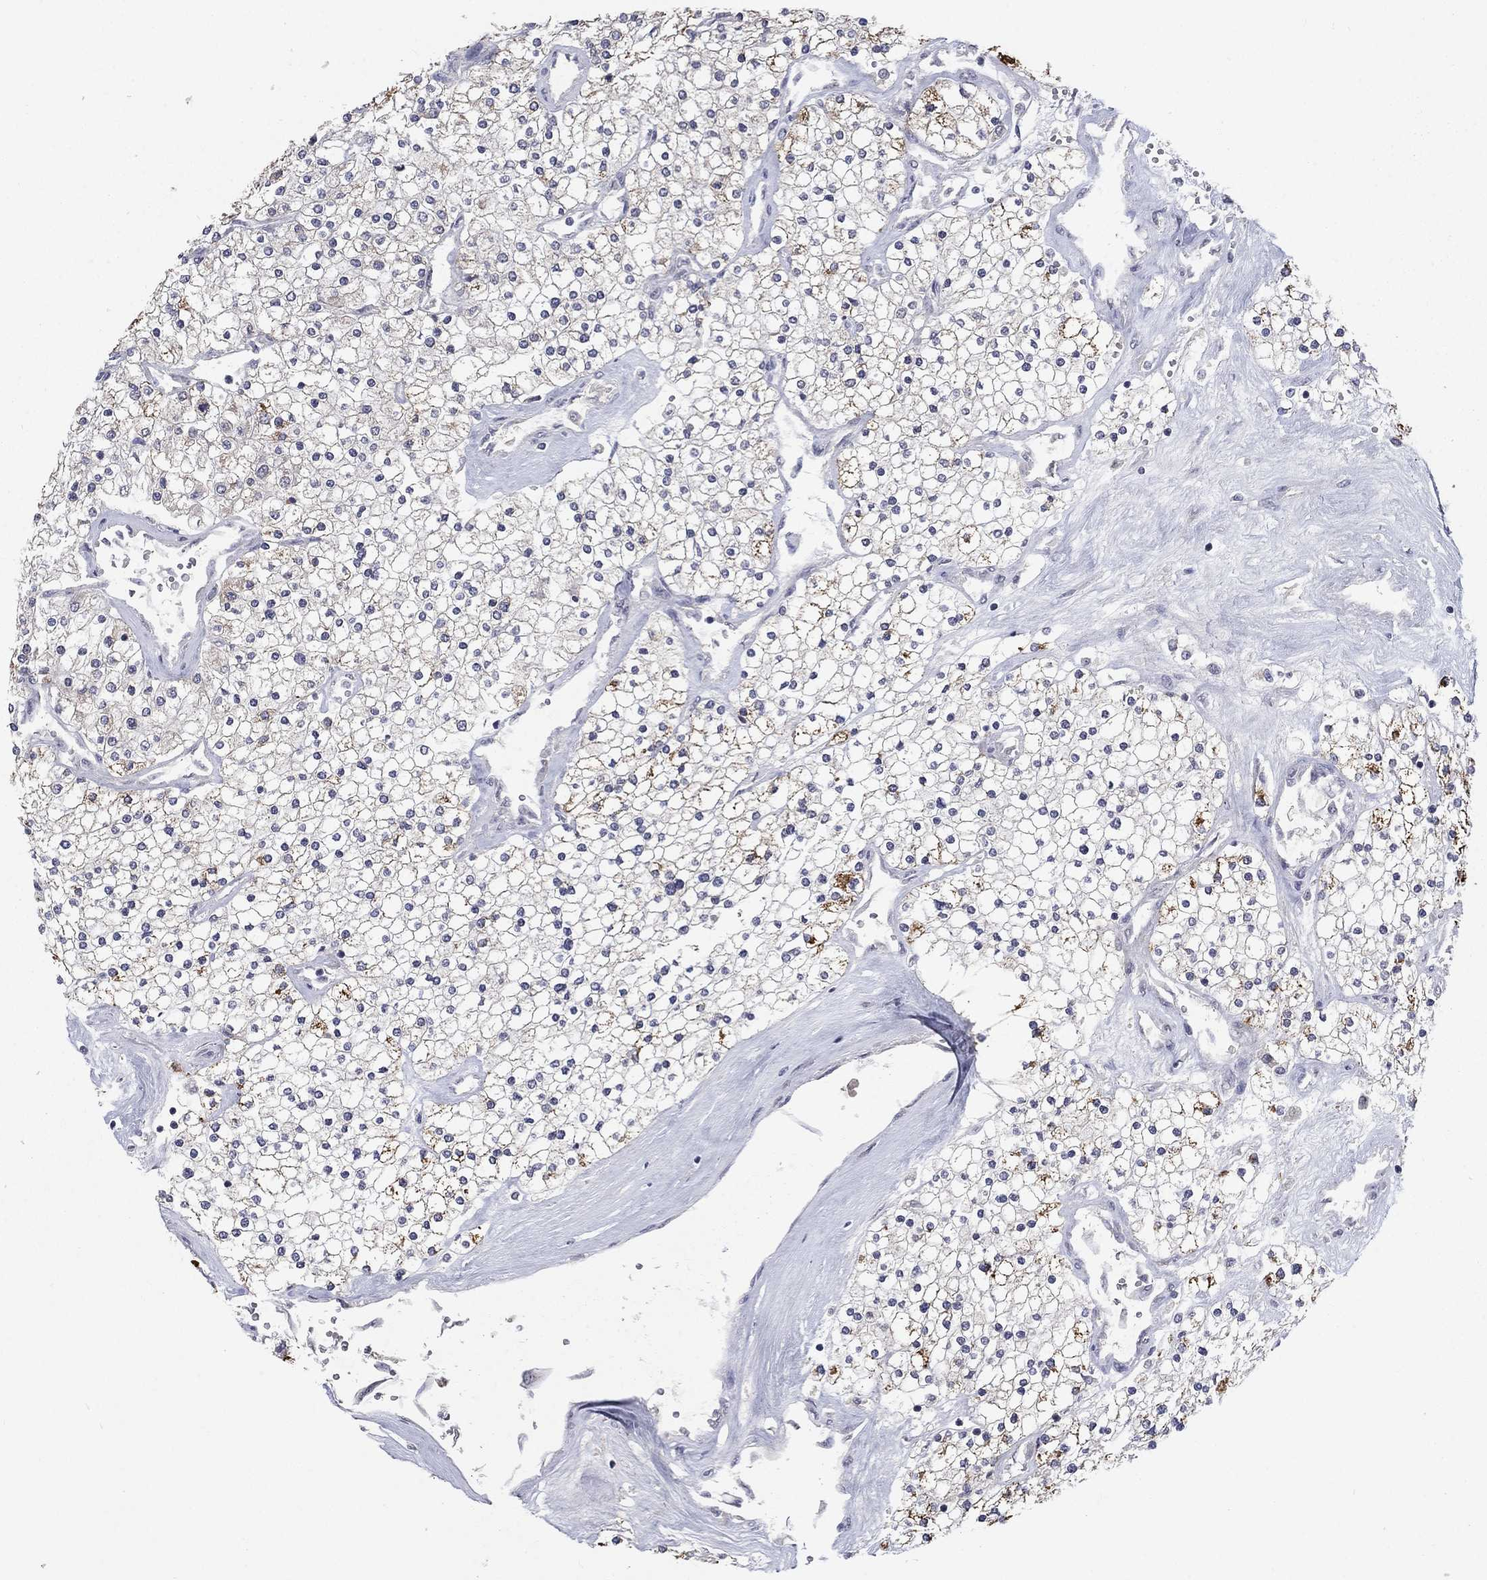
{"staining": {"intensity": "strong", "quantity": "<25%", "location": "cytoplasmic/membranous"}, "tissue": "renal cancer", "cell_type": "Tumor cells", "image_type": "cancer", "snomed": [{"axis": "morphology", "description": "Adenocarcinoma, NOS"}, {"axis": "topography", "description": "Kidney"}], "caption": "The image demonstrates staining of renal cancer, revealing strong cytoplasmic/membranous protein positivity (brown color) within tumor cells. Immunohistochemistry (ihc) stains the protein of interest in brown and the nuclei are stained blue.", "gene": "SPATA33", "patient": {"sex": "male", "age": 80}}